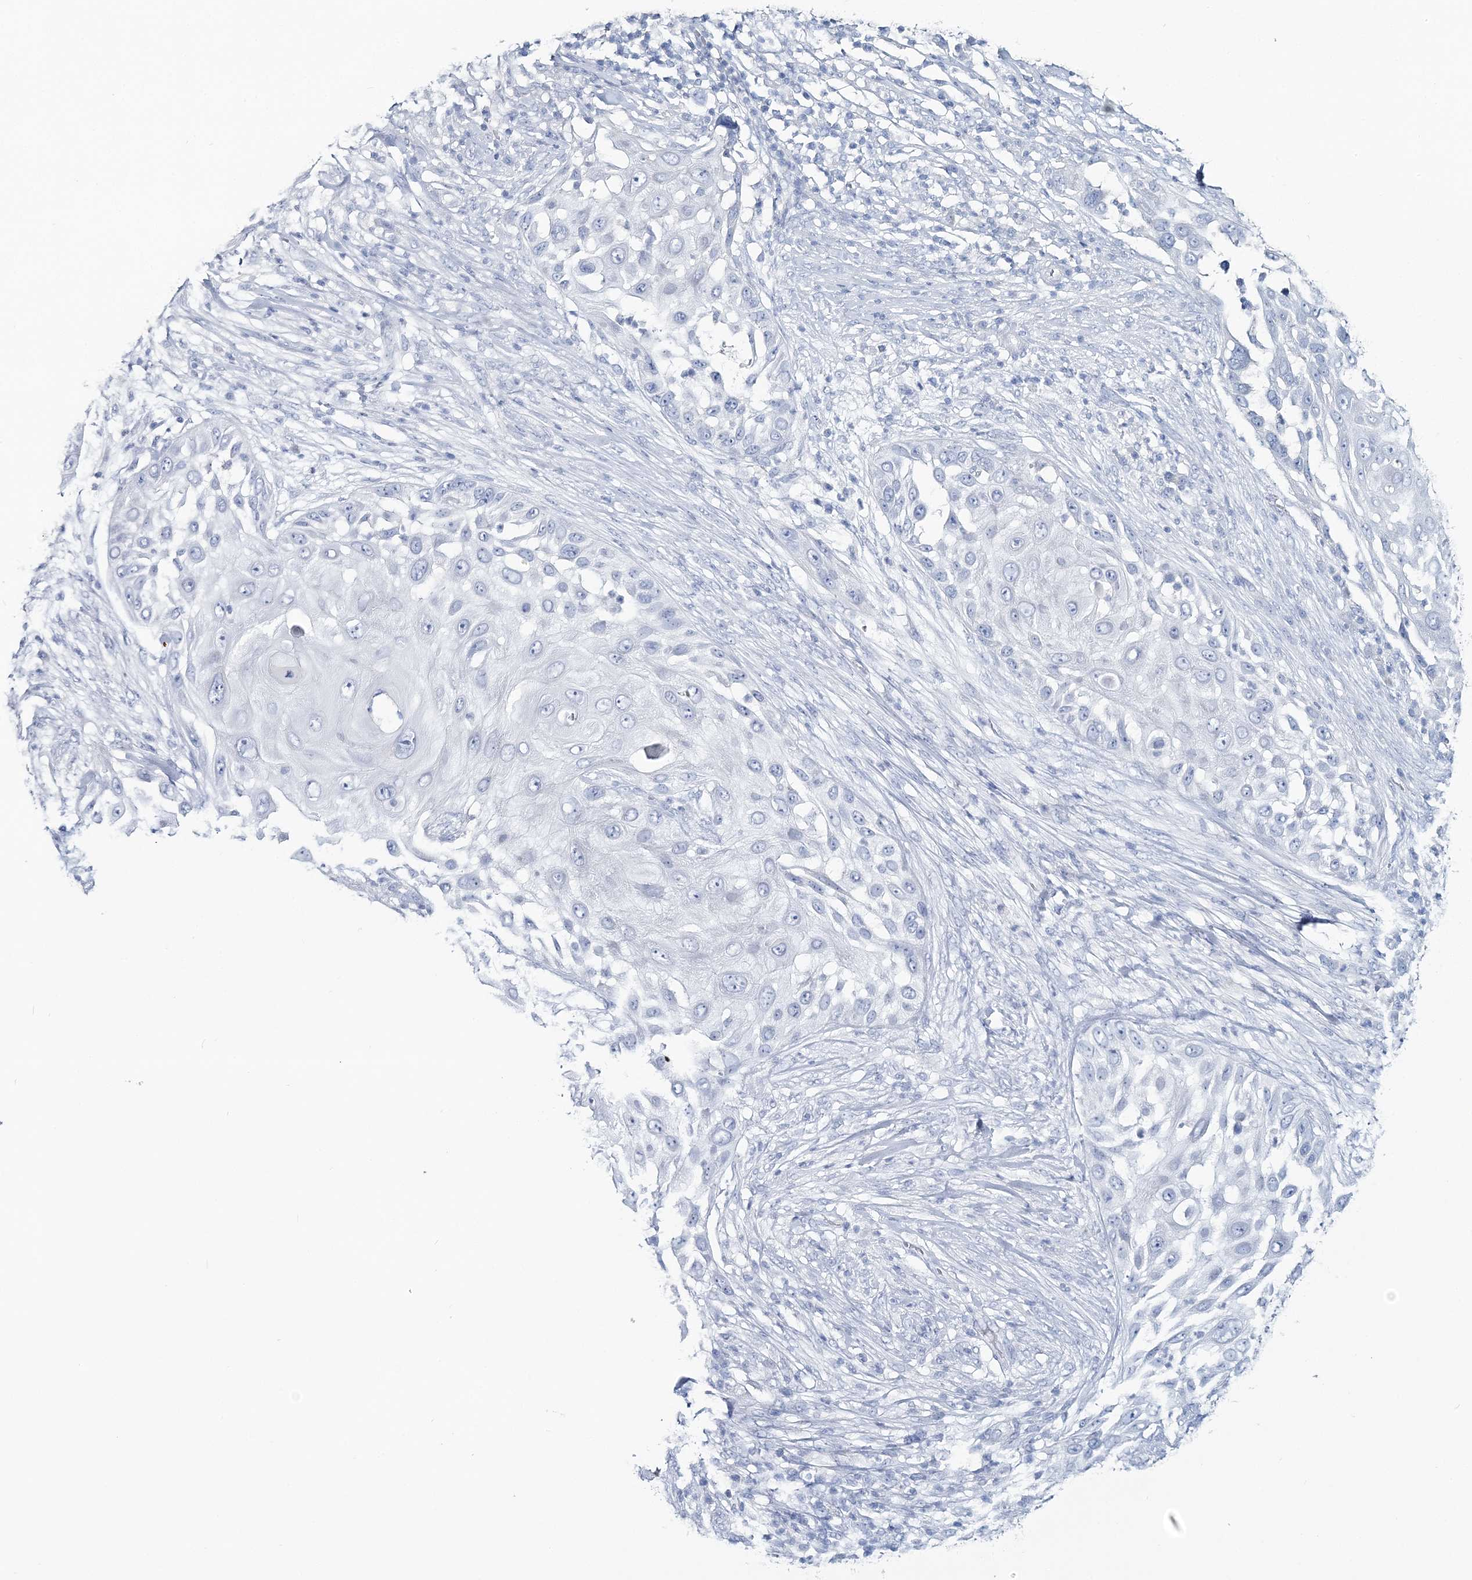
{"staining": {"intensity": "negative", "quantity": "none", "location": "none"}, "tissue": "skin cancer", "cell_type": "Tumor cells", "image_type": "cancer", "snomed": [{"axis": "morphology", "description": "Squamous cell carcinoma, NOS"}, {"axis": "topography", "description": "Skin"}], "caption": "Skin cancer was stained to show a protein in brown. There is no significant staining in tumor cells.", "gene": "CYP3A4", "patient": {"sex": "female", "age": 44}}